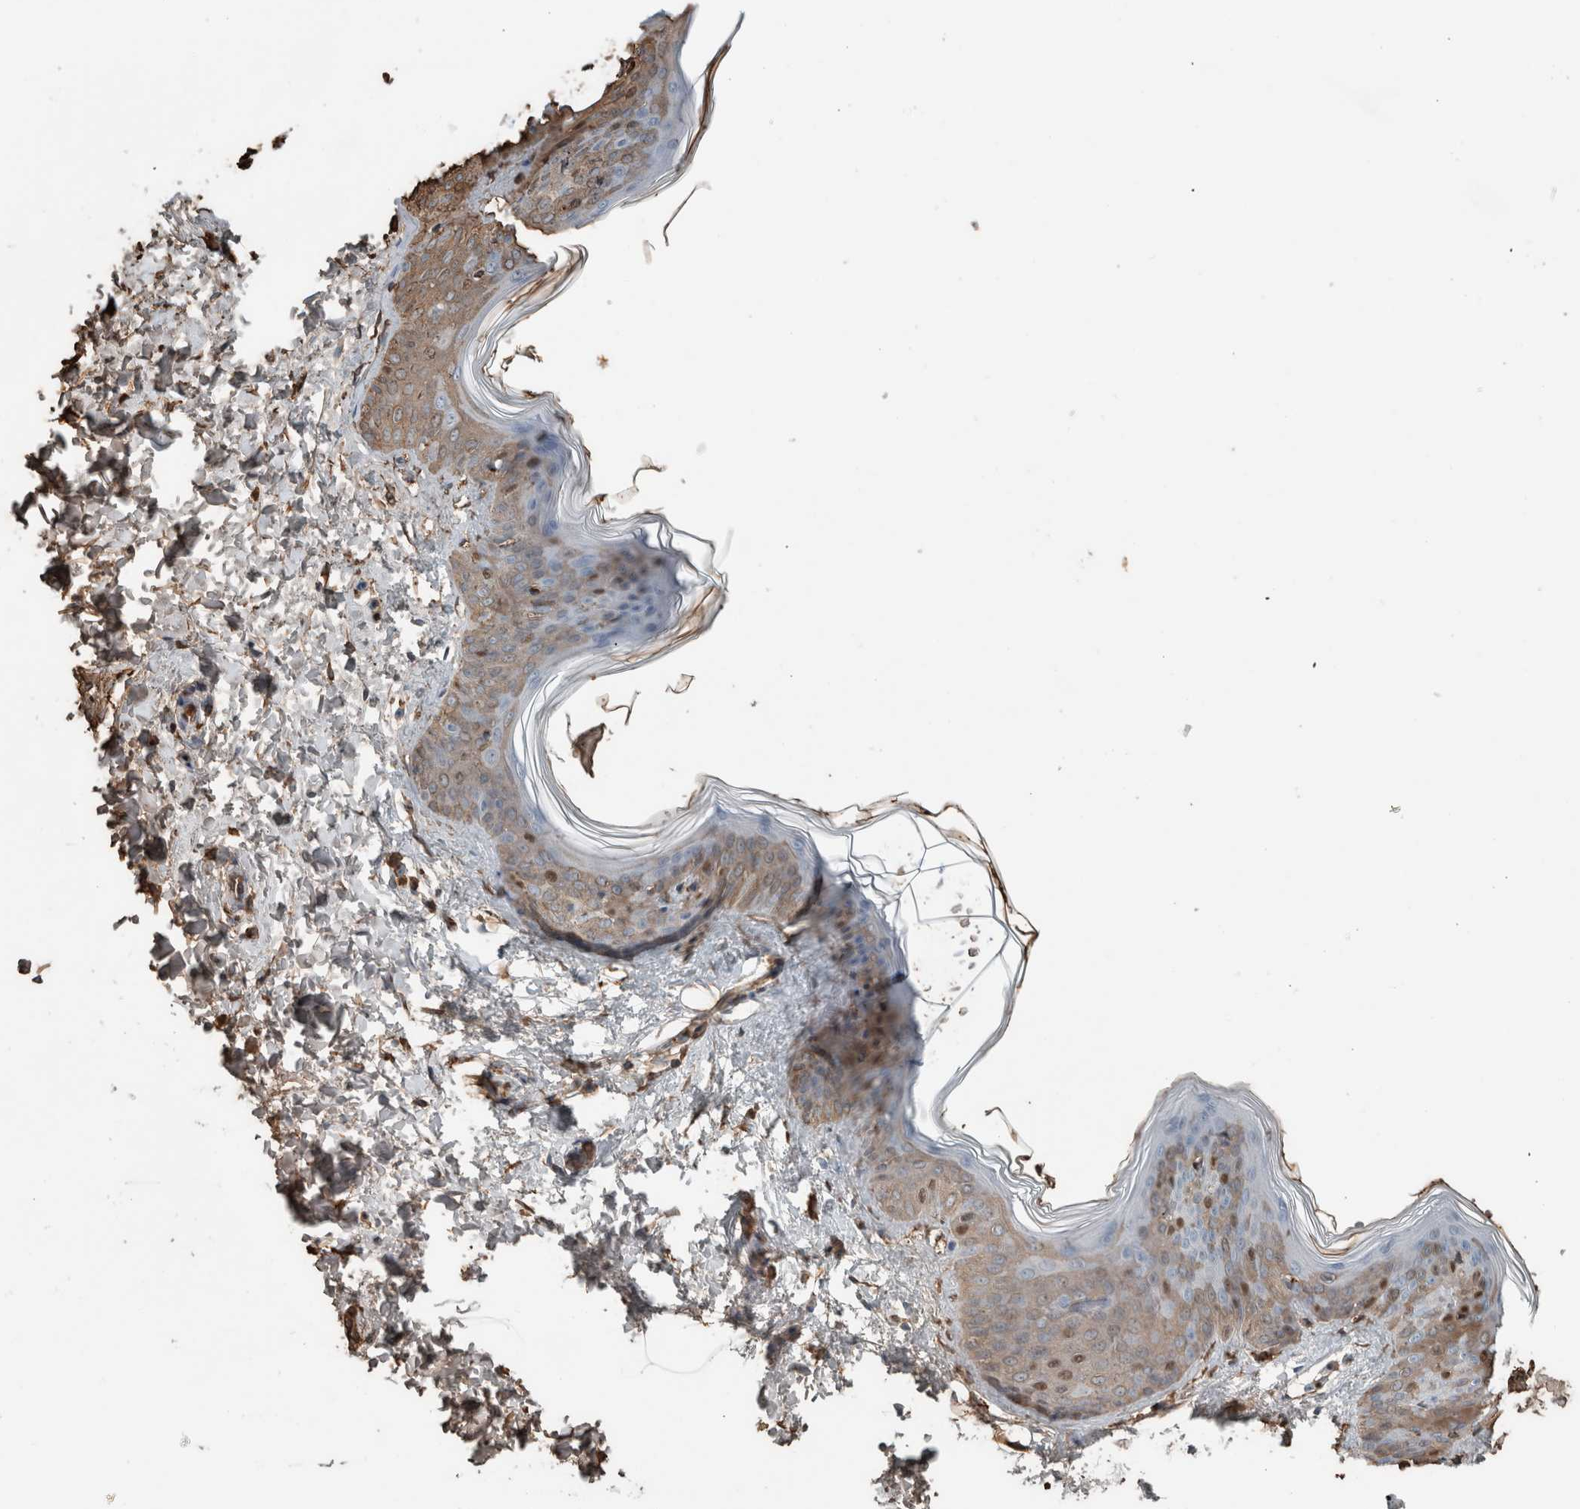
{"staining": {"intensity": "moderate", "quantity": ">75%", "location": "cytoplasmic/membranous"}, "tissue": "skin", "cell_type": "Fibroblasts", "image_type": "normal", "snomed": [{"axis": "morphology", "description": "Normal tissue, NOS"}, {"axis": "topography", "description": "Skin"}], "caption": "Protein expression analysis of unremarkable human skin reveals moderate cytoplasmic/membranous positivity in approximately >75% of fibroblasts. The protein of interest is stained brown, and the nuclei are stained in blue (DAB IHC with brightfield microscopy, high magnification).", "gene": "USP34", "patient": {"sex": "female", "age": 17}}